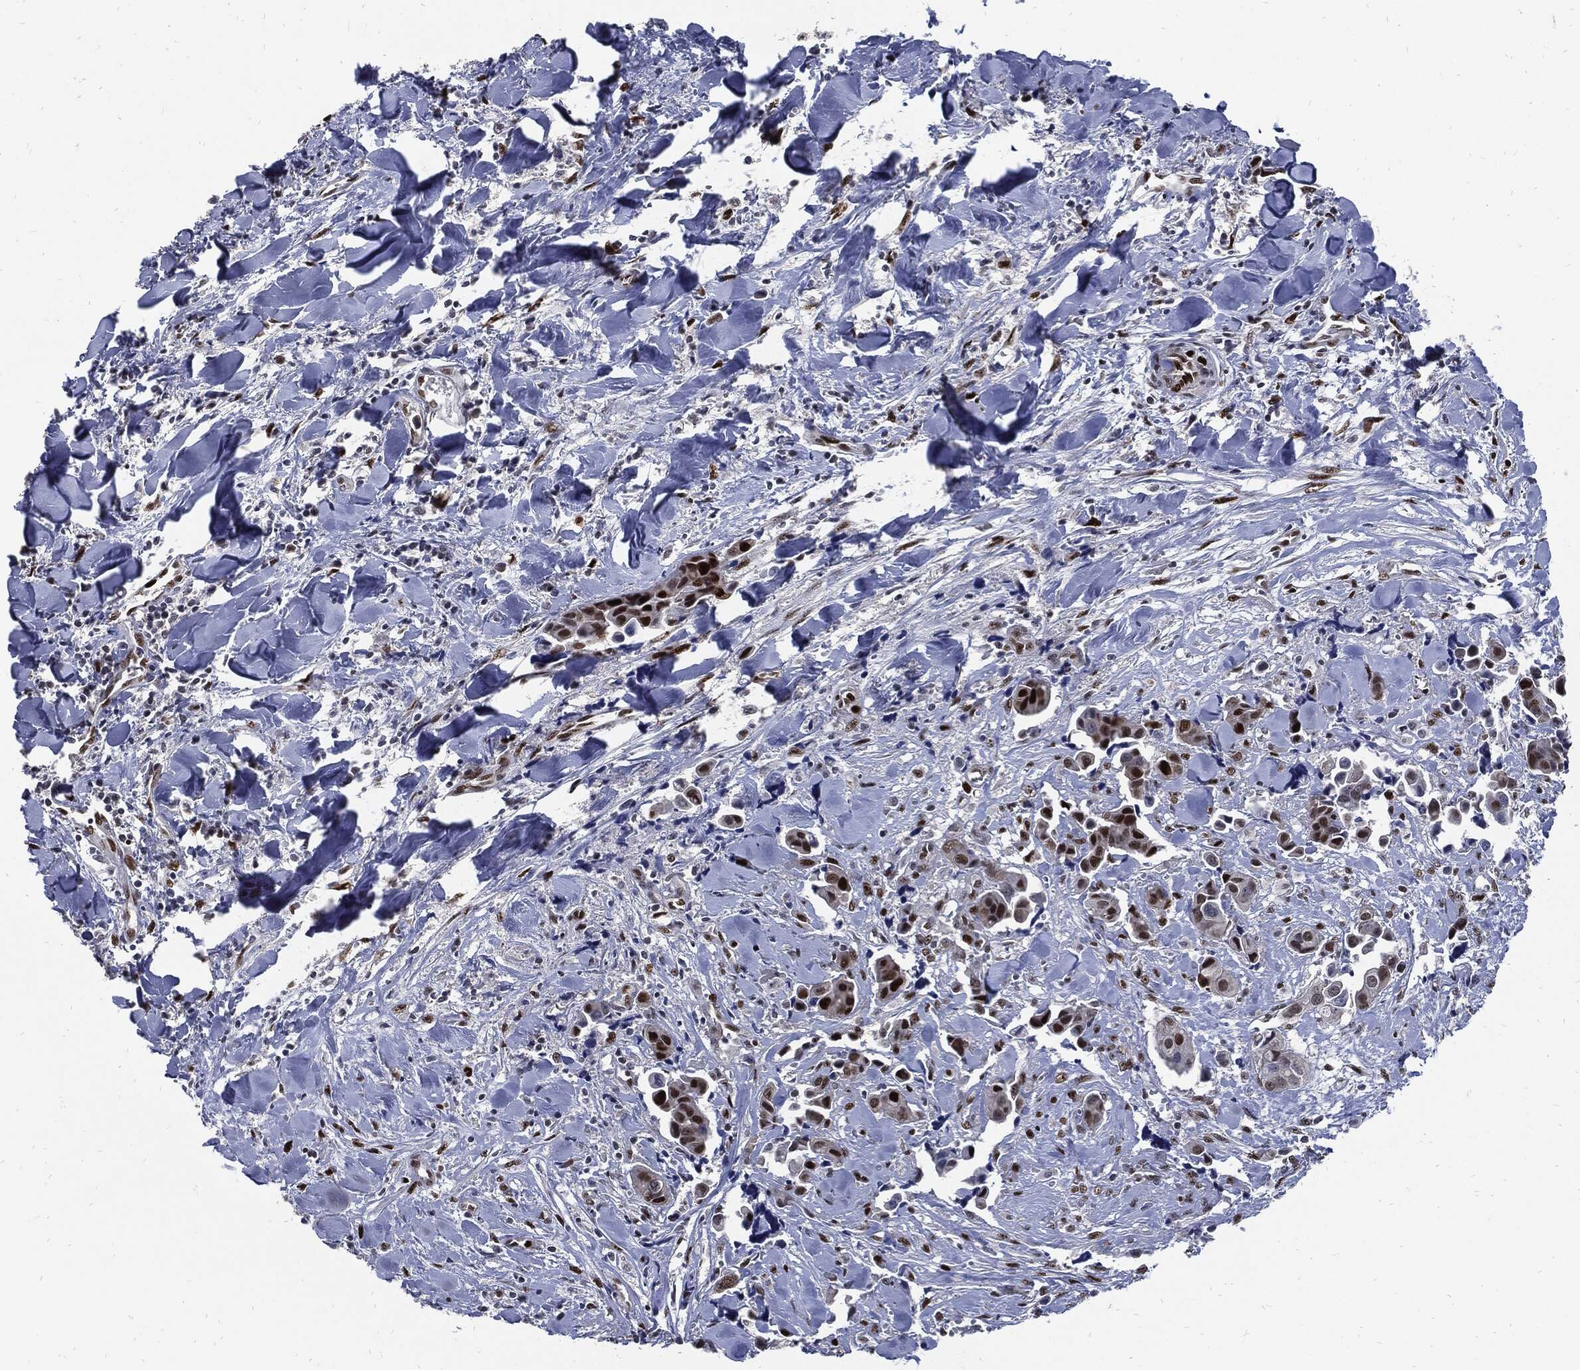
{"staining": {"intensity": "strong", "quantity": "<25%", "location": "nuclear"}, "tissue": "head and neck cancer", "cell_type": "Tumor cells", "image_type": "cancer", "snomed": [{"axis": "morphology", "description": "Adenocarcinoma, NOS"}, {"axis": "topography", "description": "Head-Neck"}], "caption": "This histopathology image displays head and neck adenocarcinoma stained with immunohistochemistry (IHC) to label a protein in brown. The nuclear of tumor cells show strong positivity for the protein. Nuclei are counter-stained blue.", "gene": "NBN", "patient": {"sex": "male", "age": 76}}